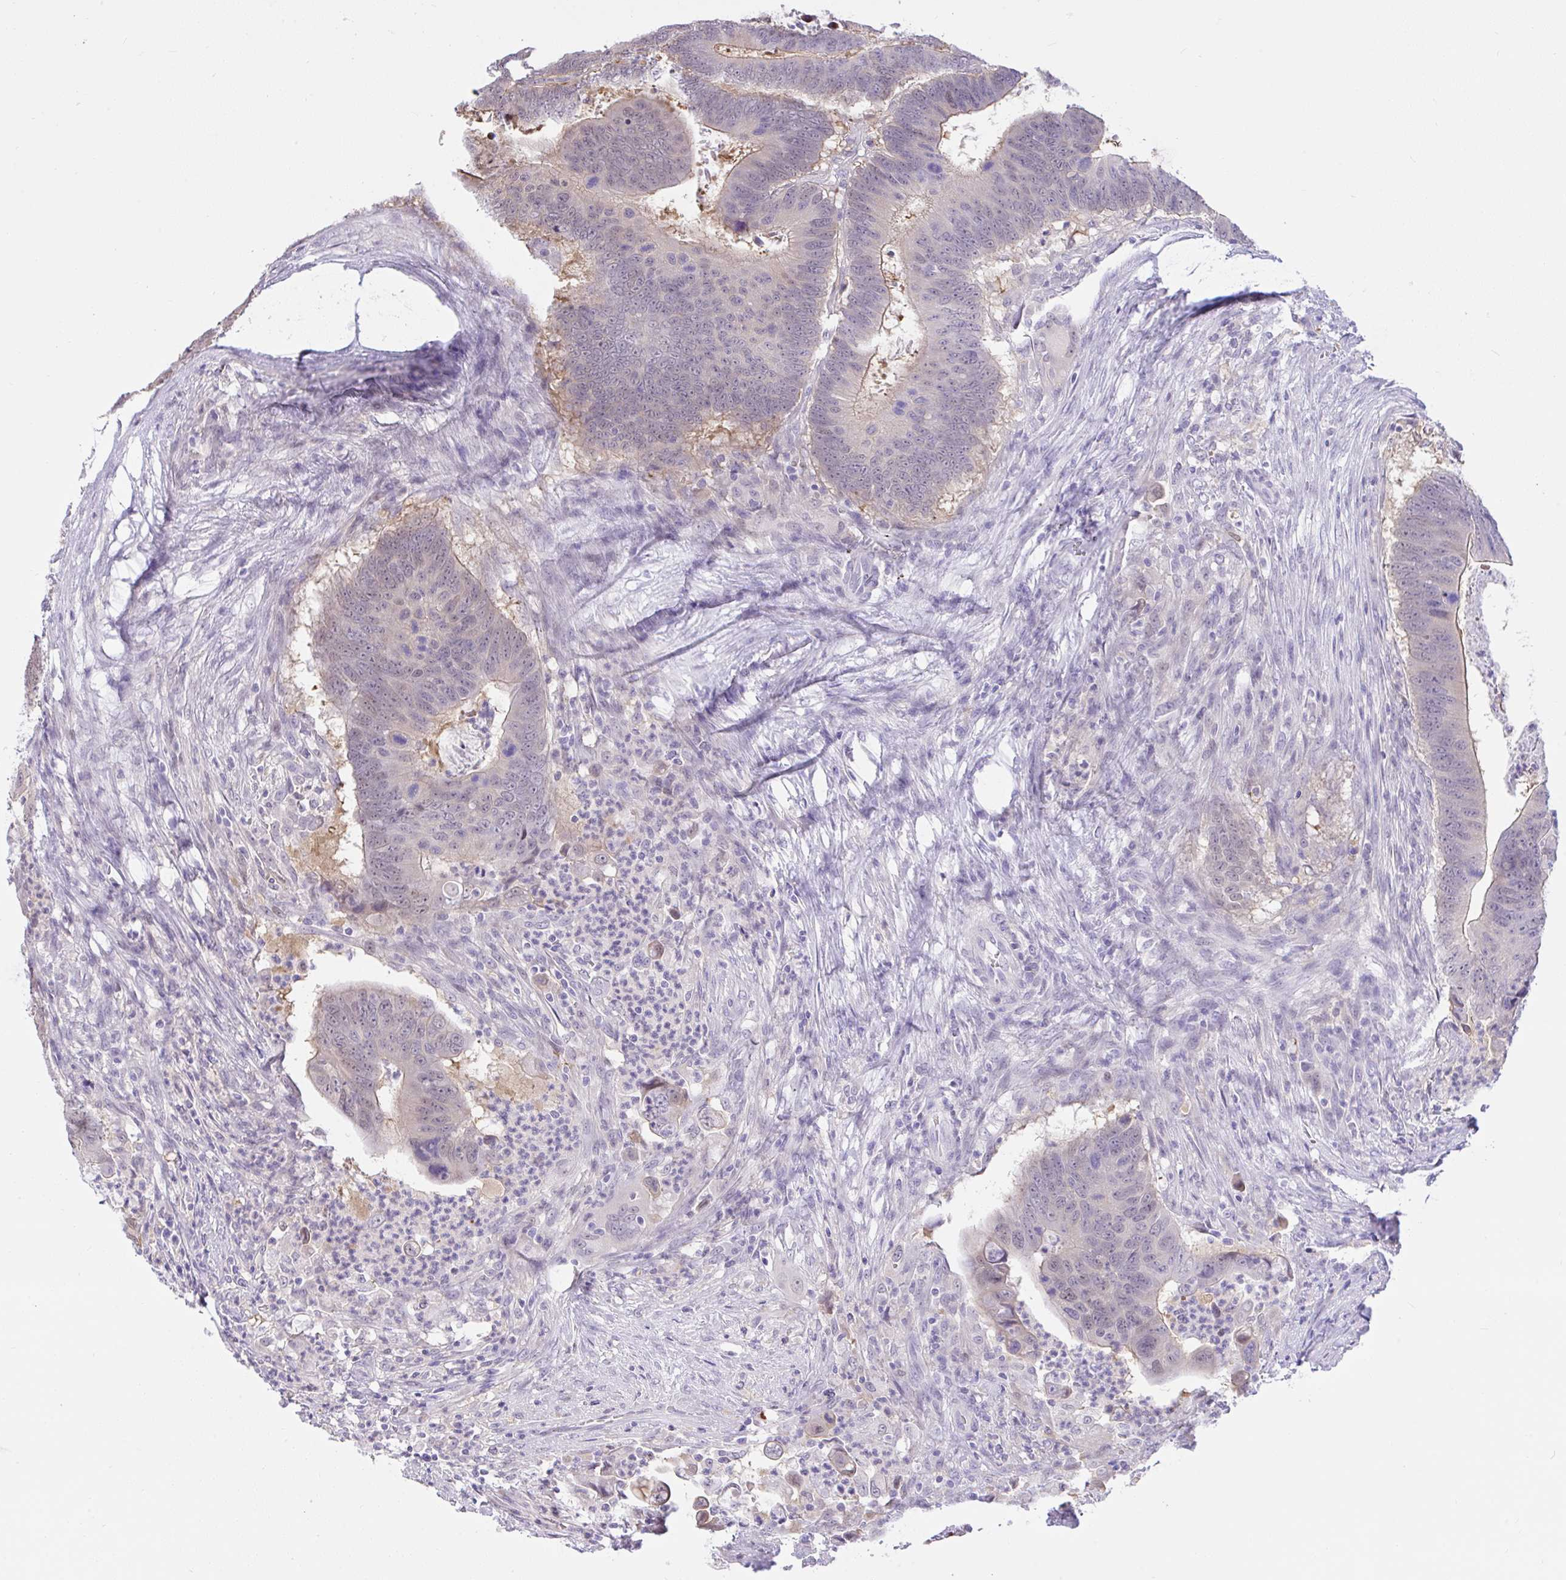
{"staining": {"intensity": "weak", "quantity": "<25%", "location": "nuclear"}, "tissue": "colorectal cancer", "cell_type": "Tumor cells", "image_type": "cancer", "snomed": [{"axis": "morphology", "description": "Adenocarcinoma, NOS"}, {"axis": "topography", "description": "Colon"}], "caption": "Tumor cells show no significant protein positivity in colorectal cancer (adenocarcinoma). Nuclei are stained in blue.", "gene": "ZNF485", "patient": {"sex": "male", "age": 62}}